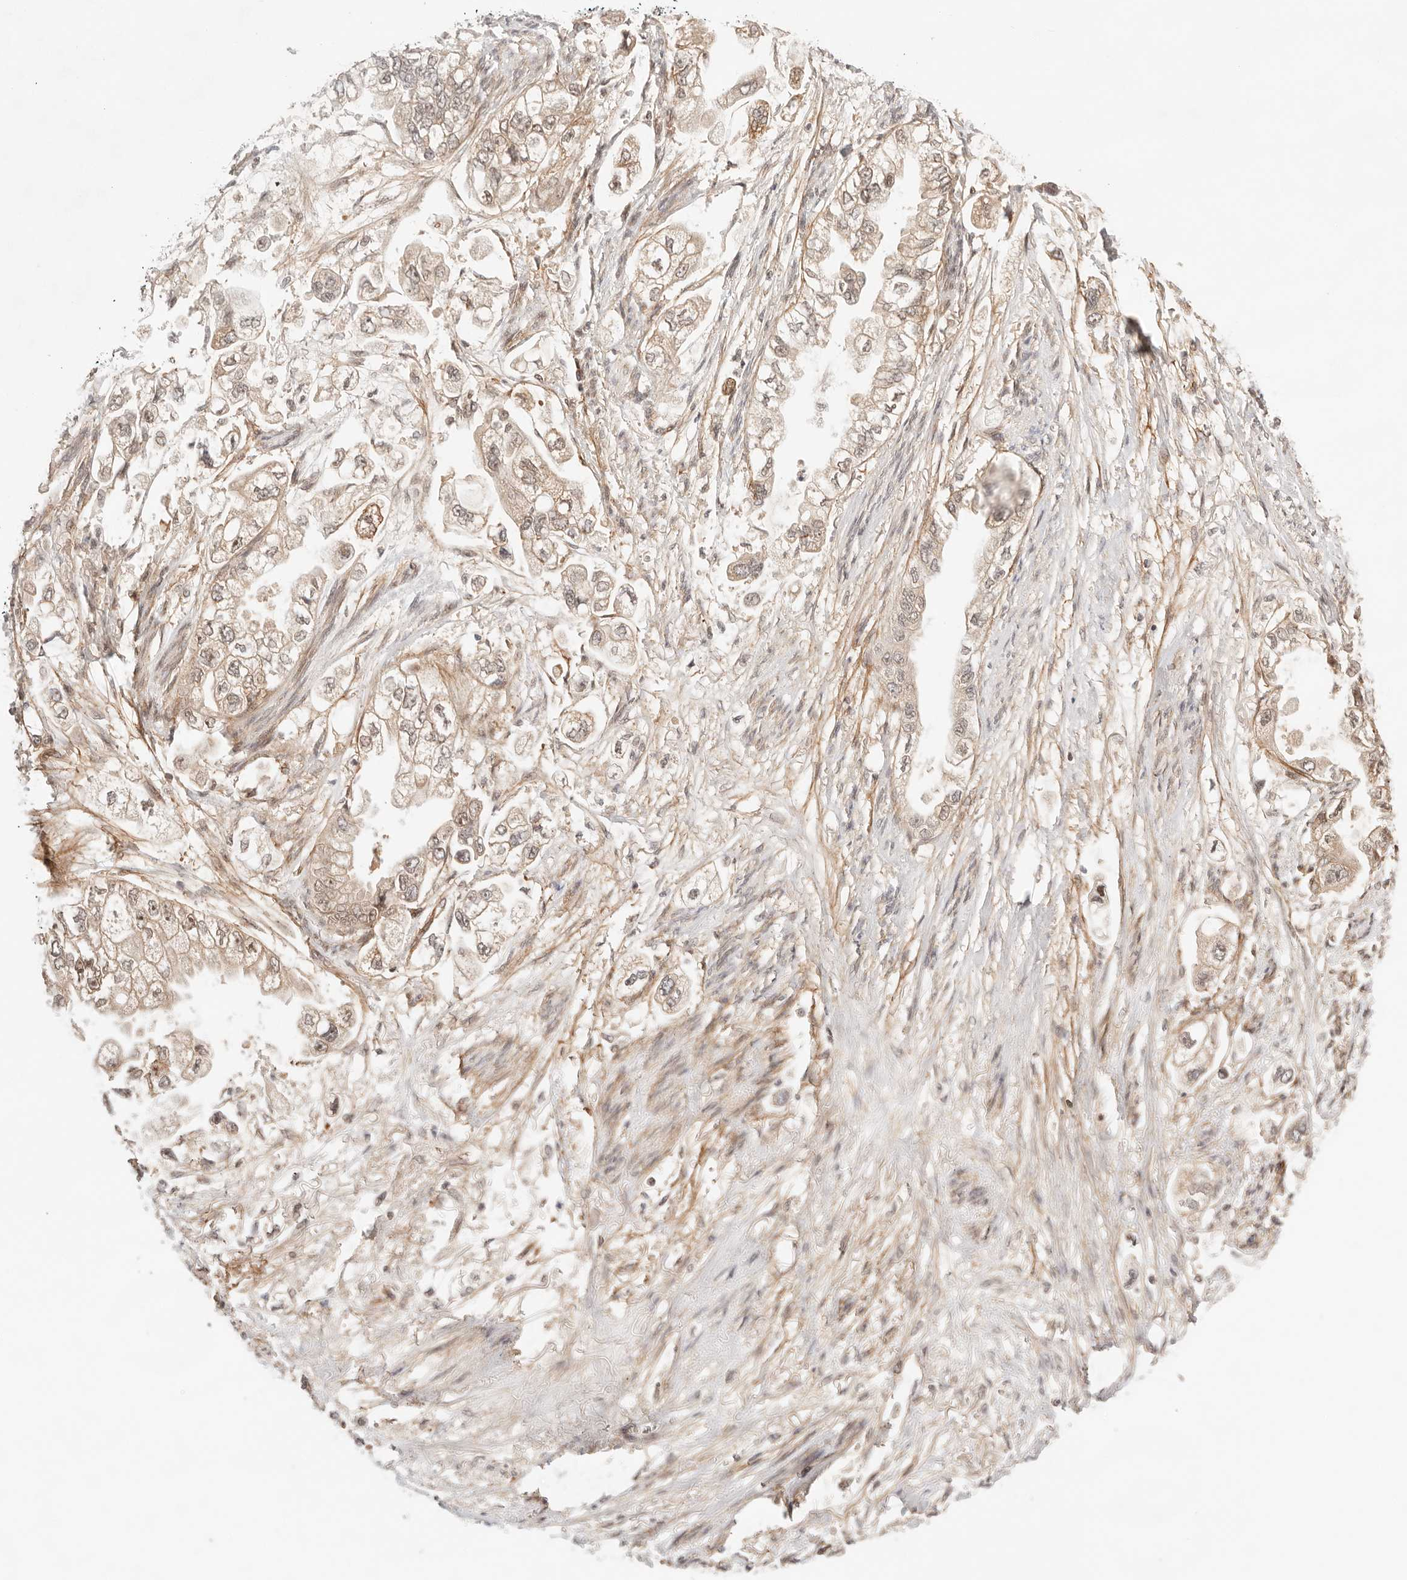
{"staining": {"intensity": "weak", "quantity": ">75%", "location": "nuclear"}, "tissue": "stomach cancer", "cell_type": "Tumor cells", "image_type": "cancer", "snomed": [{"axis": "morphology", "description": "Adenocarcinoma, NOS"}, {"axis": "topography", "description": "Stomach"}], "caption": "Stomach cancer (adenocarcinoma) stained with immunohistochemistry (IHC) demonstrates weak nuclear expression in approximately >75% of tumor cells. The protein of interest is stained brown, and the nuclei are stained in blue (DAB (3,3'-diaminobenzidine) IHC with brightfield microscopy, high magnification).", "gene": "GTF2E2", "patient": {"sex": "male", "age": 62}}